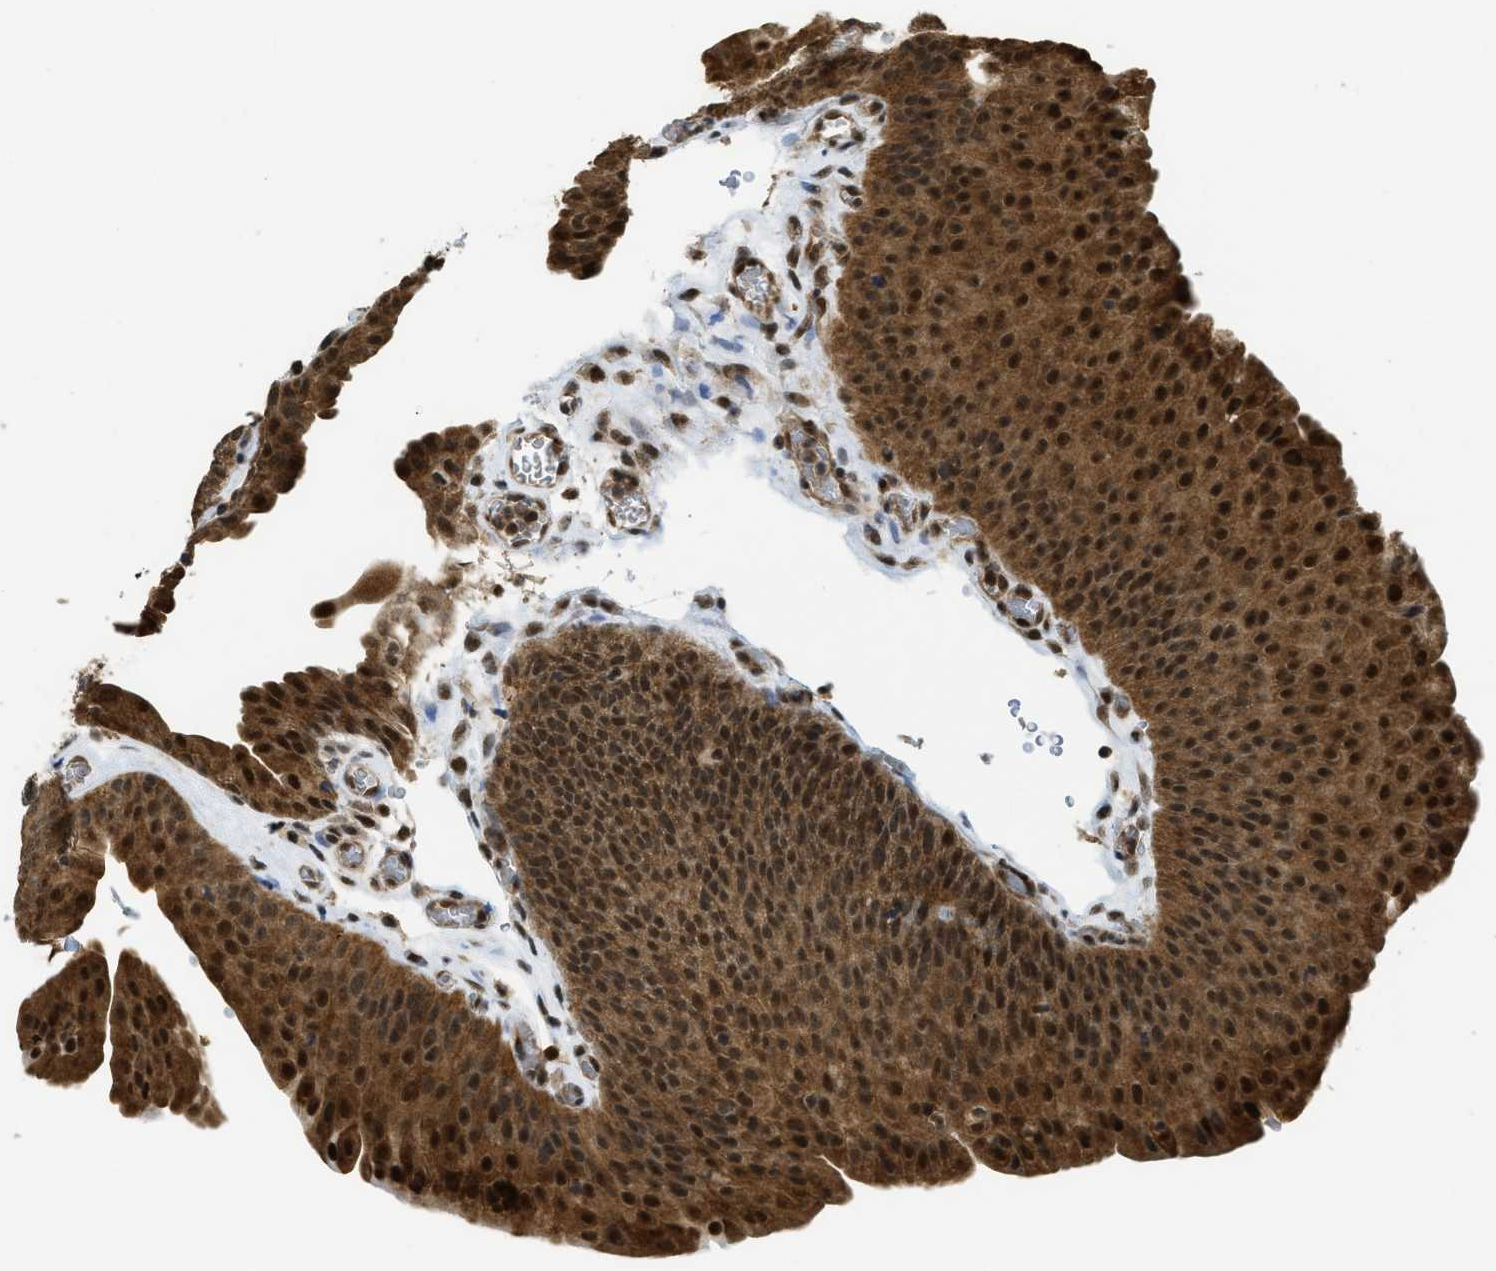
{"staining": {"intensity": "strong", "quantity": ">75%", "location": "cytoplasmic/membranous,nuclear"}, "tissue": "urothelial cancer", "cell_type": "Tumor cells", "image_type": "cancer", "snomed": [{"axis": "morphology", "description": "Urothelial carcinoma, Low grade"}, {"axis": "morphology", "description": "Urothelial carcinoma, High grade"}, {"axis": "topography", "description": "Urinary bladder"}], "caption": "Protein expression analysis of human low-grade urothelial carcinoma reveals strong cytoplasmic/membranous and nuclear positivity in approximately >75% of tumor cells.", "gene": "PSMC5", "patient": {"sex": "male", "age": 35}}